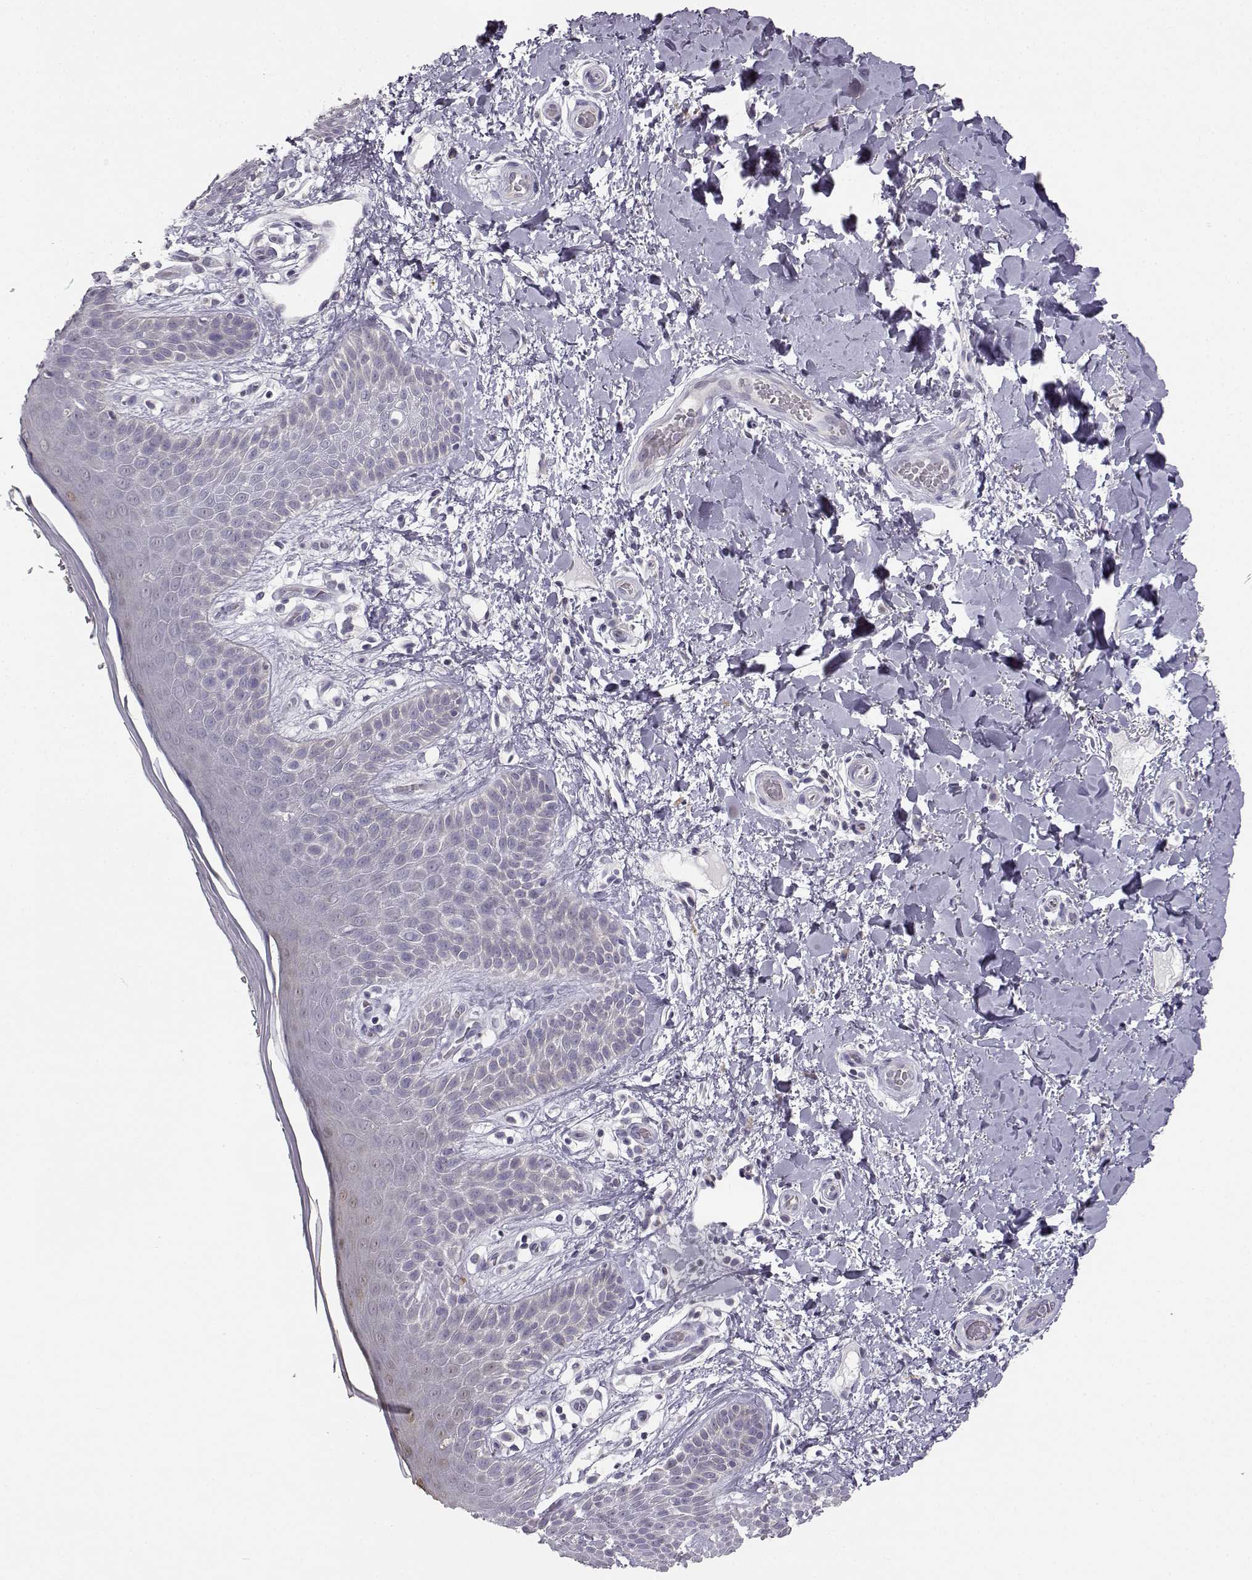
{"staining": {"intensity": "negative", "quantity": "none", "location": "none"}, "tissue": "skin", "cell_type": "Epidermal cells", "image_type": "normal", "snomed": [{"axis": "morphology", "description": "Normal tissue, NOS"}, {"axis": "topography", "description": "Anal"}], "caption": "Epidermal cells show no significant protein positivity in normal skin. Brightfield microscopy of immunohistochemistry (IHC) stained with DAB (brown) and hematoxylin (blue), captured at high magnification.", "gene": "MYCBPAP", "patient": {"sex": "male", "age": 36}}